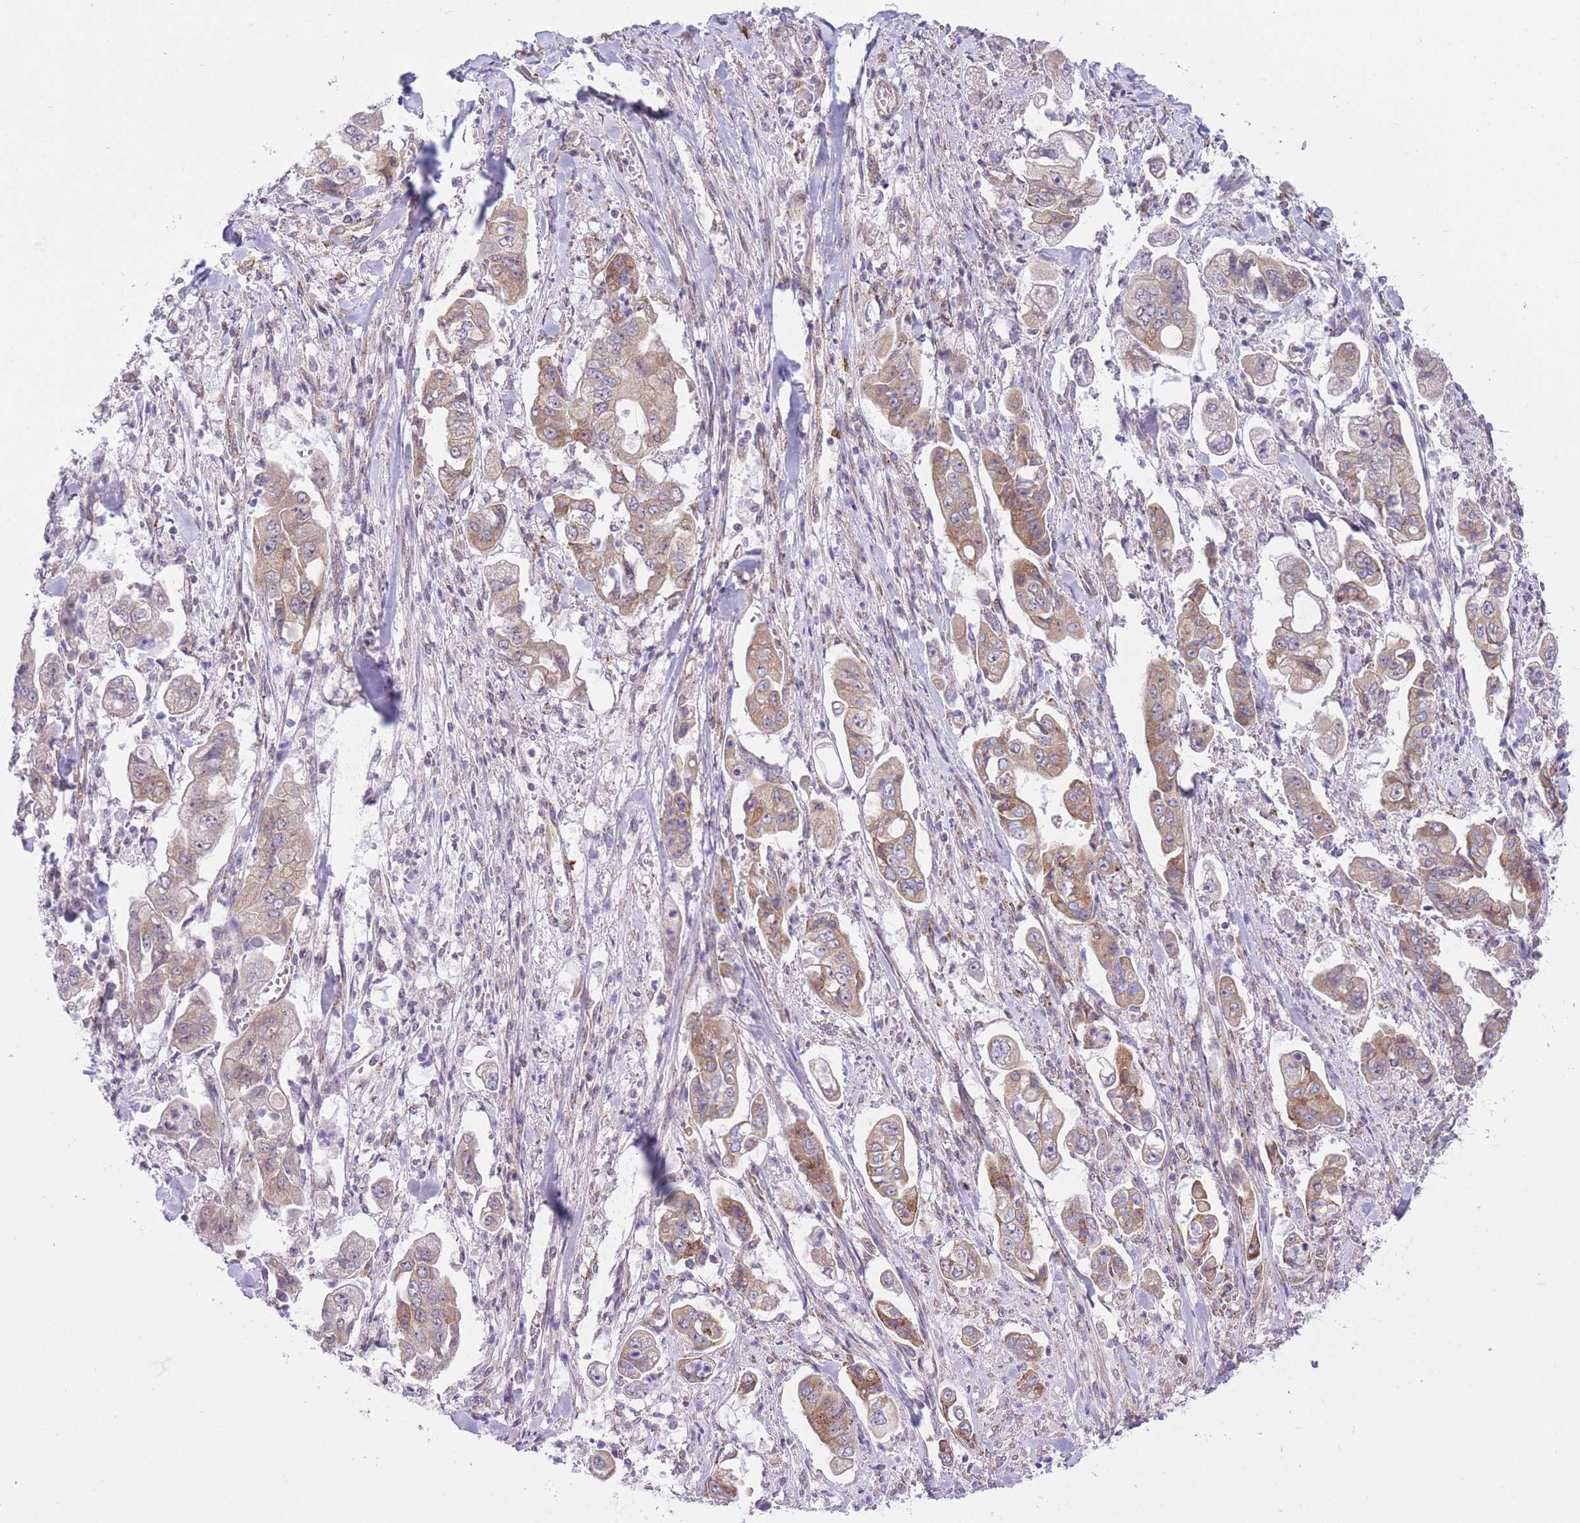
{"staining": {"intensity": "moderate", "quantity": ">75%", "location": "cytoplasmic/membranous"}, "tissue": "stomach cancer", "cell_type": "Tumor cells", "image_type": "cancer", "snomed": [{"axis": "morphology", "description": "Adenocarcinoma, NOS"}, {"axis": "topography", "description": "Stomach"}], "caption": "A brown stain highlights moderate cytoplasmic/membranous positivity of a protein in human stomach adenocarcinoma tumor cells.", "gene": "EXOSC8", "patient": {"sex": "male", "age": 62}}